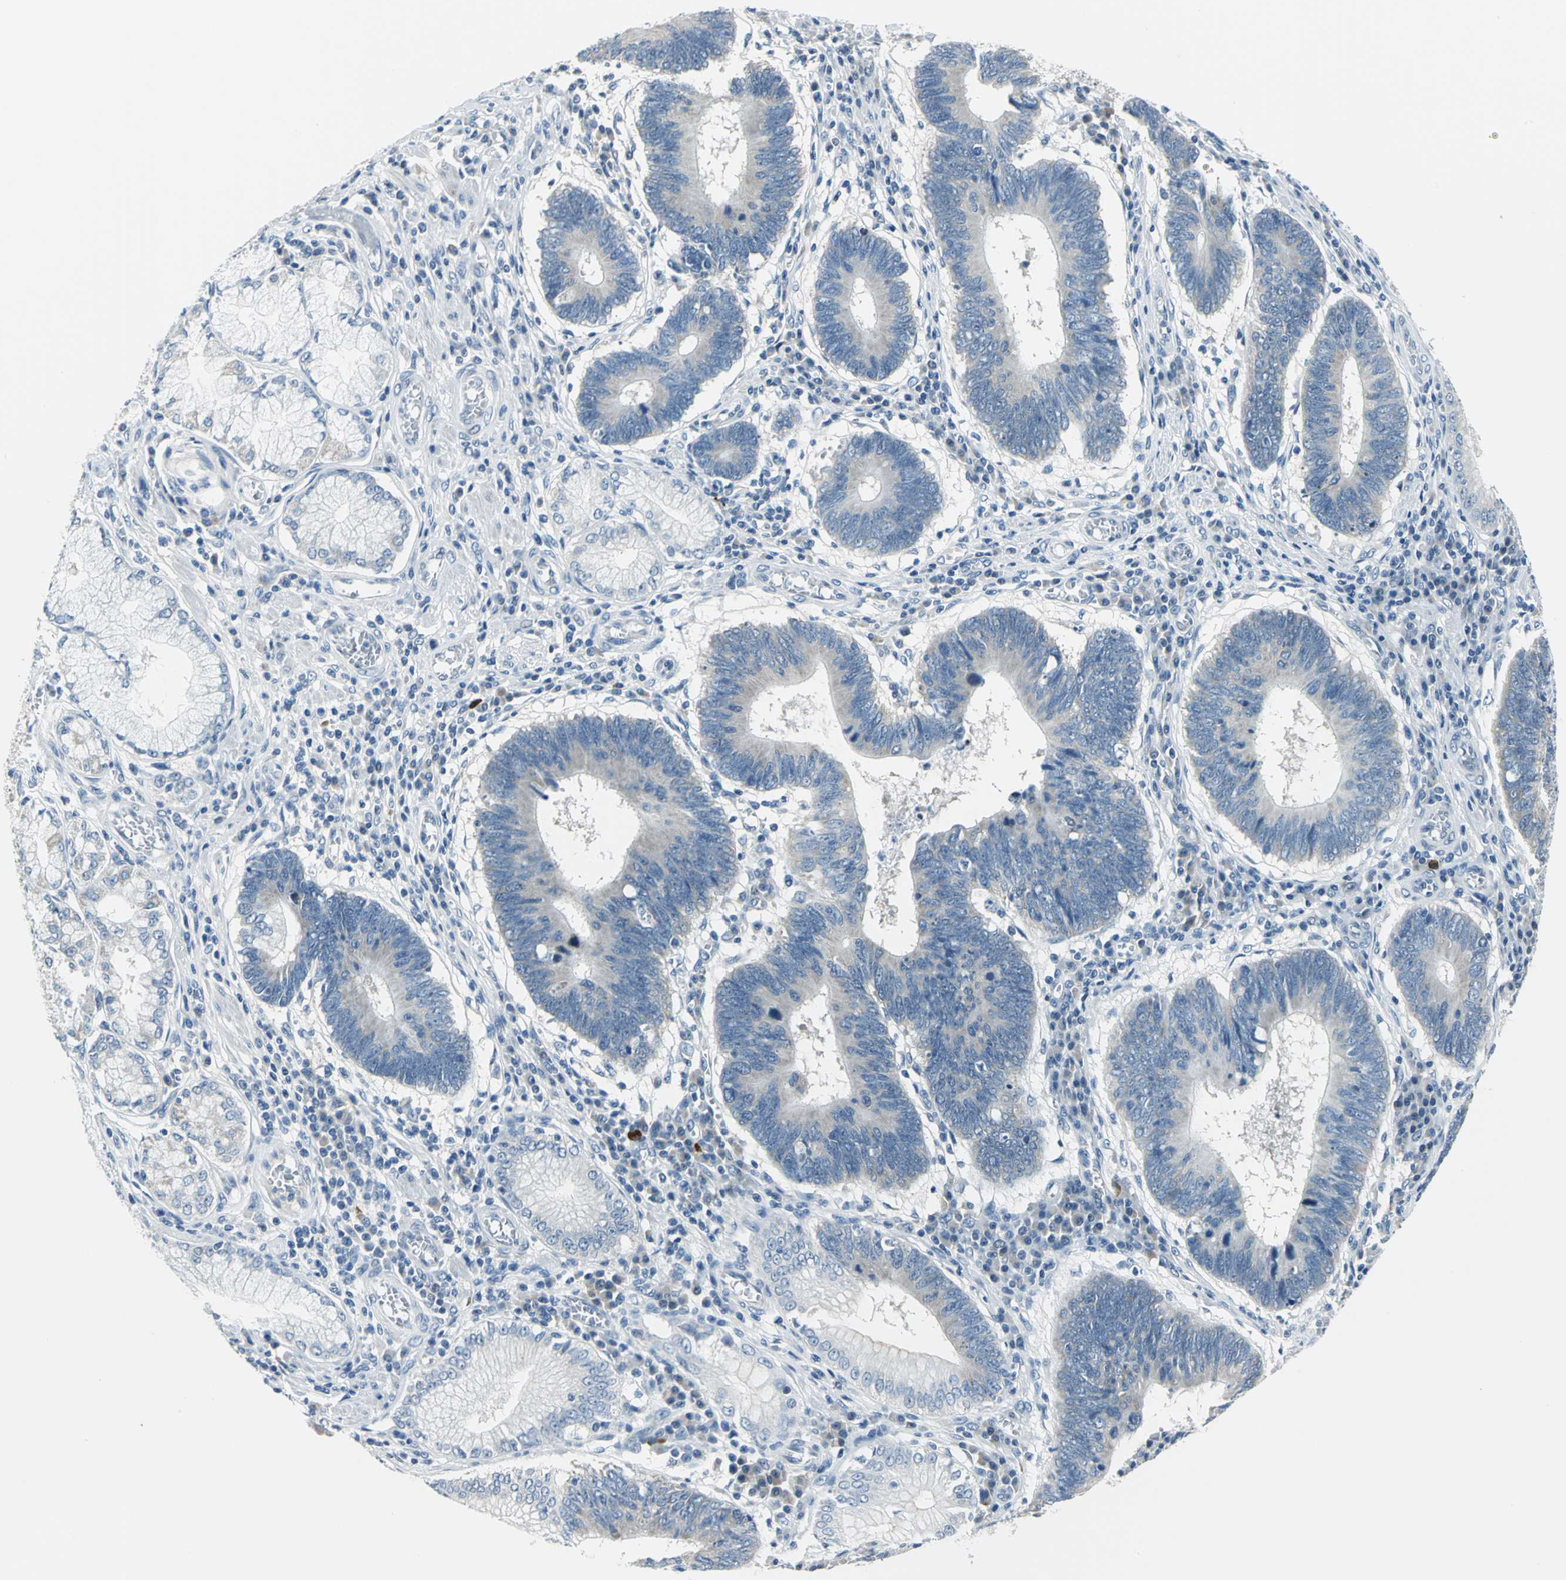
{"staining": {"intensity": "moderate", "quantity": "<25%", "location": "cytoplasmic/membranous"}, "tissue": "stomach cancer", "cell_type": "Tumor cells", "image_type": "cancer", "snomed": [{"axis": "morphology", "description": "Adenocarcinoma, NOS"}, {"axis": "topography", "description": "Stomach"}], "caption": "High-magnification brightfield microscopy of stomach cancer stained with DAB (brown) and counterstained with hematoxylin (blue). tumor cells exhibit moderate cytoplasmic/membranous staining is identified in about<25% of cells. Using DAB (brown) and hematoxylin (blue) stains, captured at high magnification using brightfield microscopy.", "gene": "ZNF415", "patient": {"sex": "male", "age": 59}}